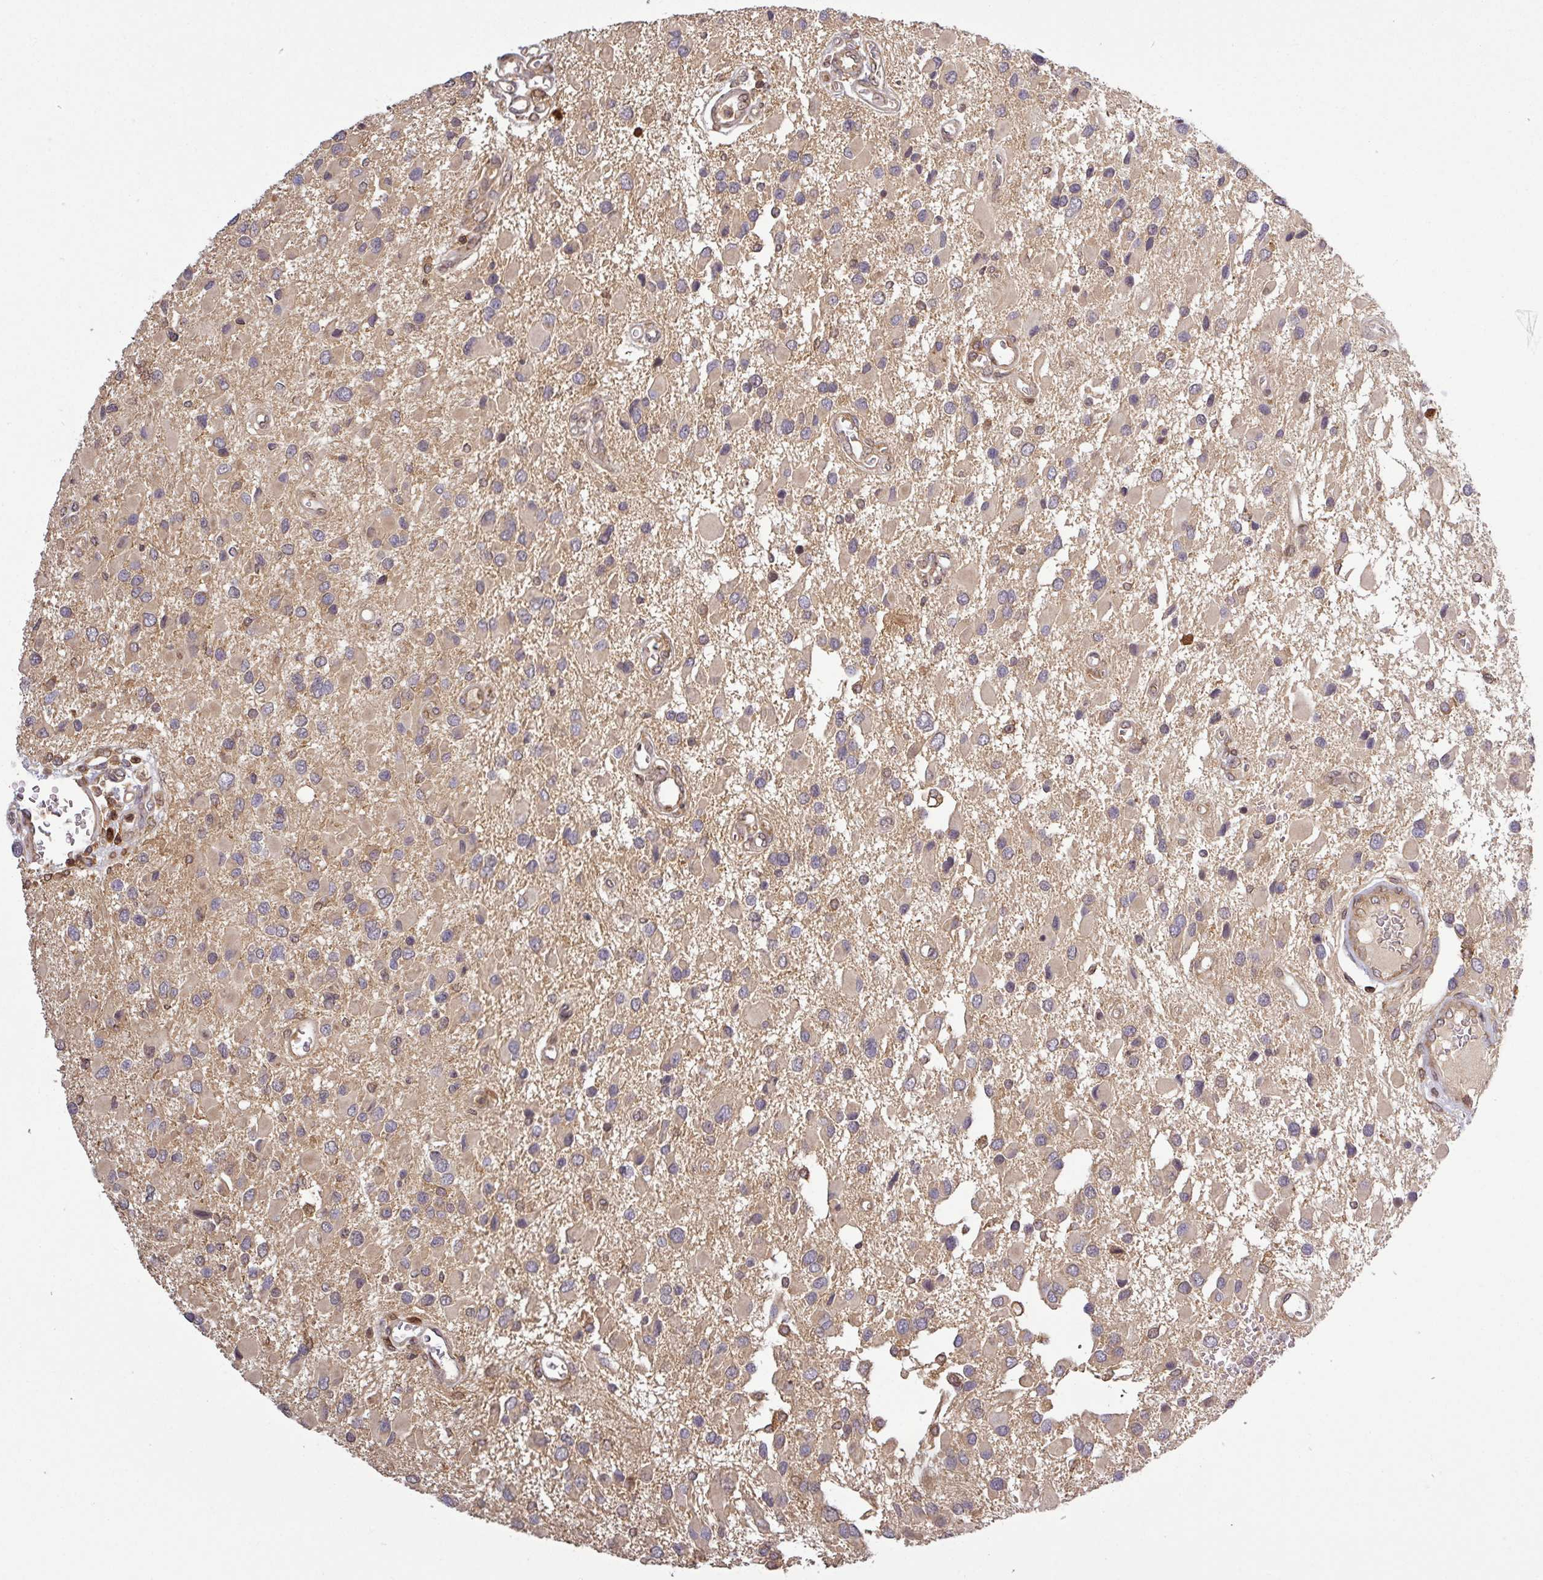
{"staining": {"intensity": "weak", "quantity": ">75%", "location": "cytoplasmic/membranous"}, "tissue": "glioma", "cell_type": "Tumor cells", "image_type": "cancer", "snomed": [{"axis": "morphology", "description": "Glioma, malignant, High grade"}, {"axis": "topography", "description": "Brain"}], "caption": "This is an image of IHC staining of high-grade glioma (malignant), which shows weak positivity in the cytoplasmic/membranous of tumor cells.", "gene": "LRRC74B", "patient": {"sex": "male", "age": 53}}